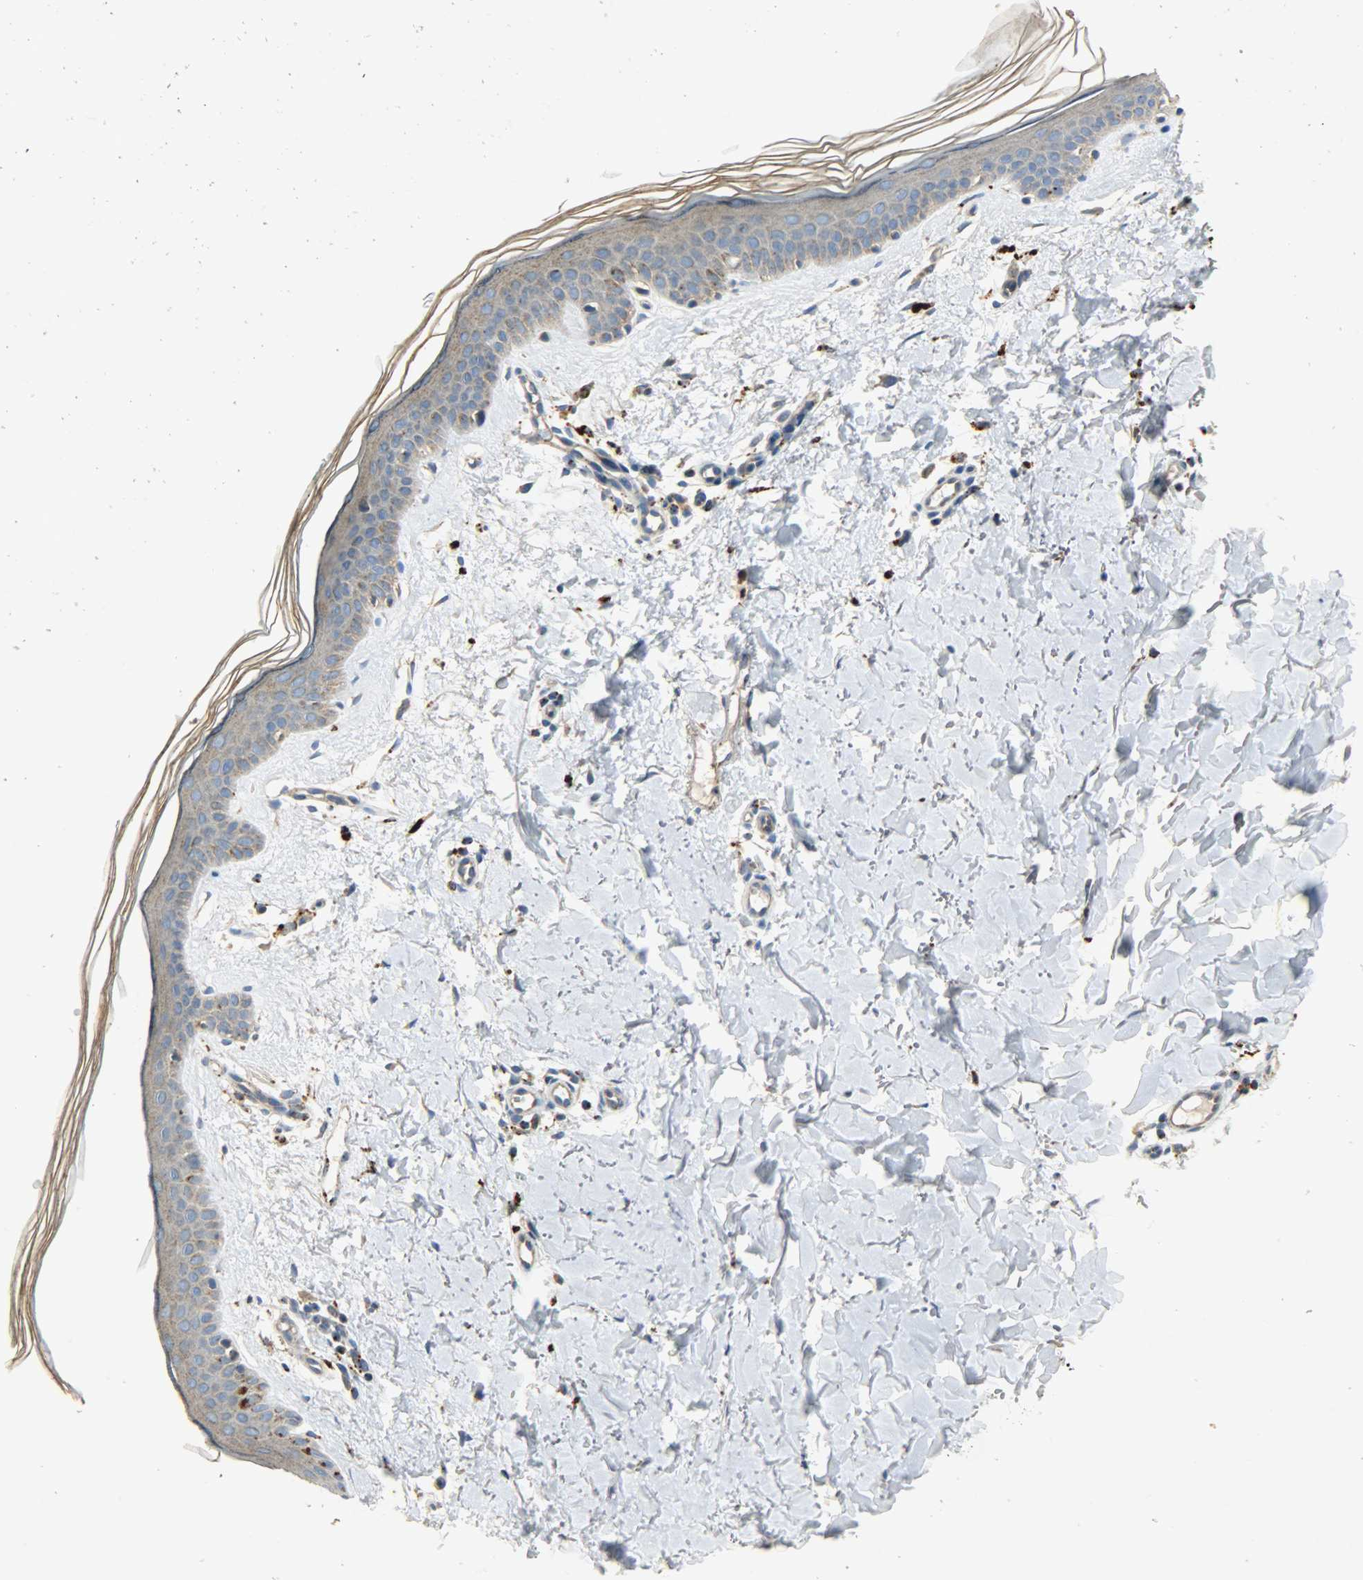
{"staining": {"intensity": "negative", "quantity": "none", "location": "none"}, "tissue": "skin", "cell_type": "Fibroblasts", "image_type": "normal", "snomed": [{"axis": "morphology", "description": "Normal tissue, NOS"}, {"axis": "topography", "description": "Skin"}], "caption": "High magnification brightfield microscopy of normal skin stained with DAB (brown) and counterstained with hematoxylin (blue): fibroblasts show no significant positivity. Brightfield microscopy of IHC stained with DAB (3,3'-diaminobenzidine) (brown) and hematoxylin (blue), captured at high magnification.", "gene": "ASAH1", "patient": {"sex": "female", "age": 56}}